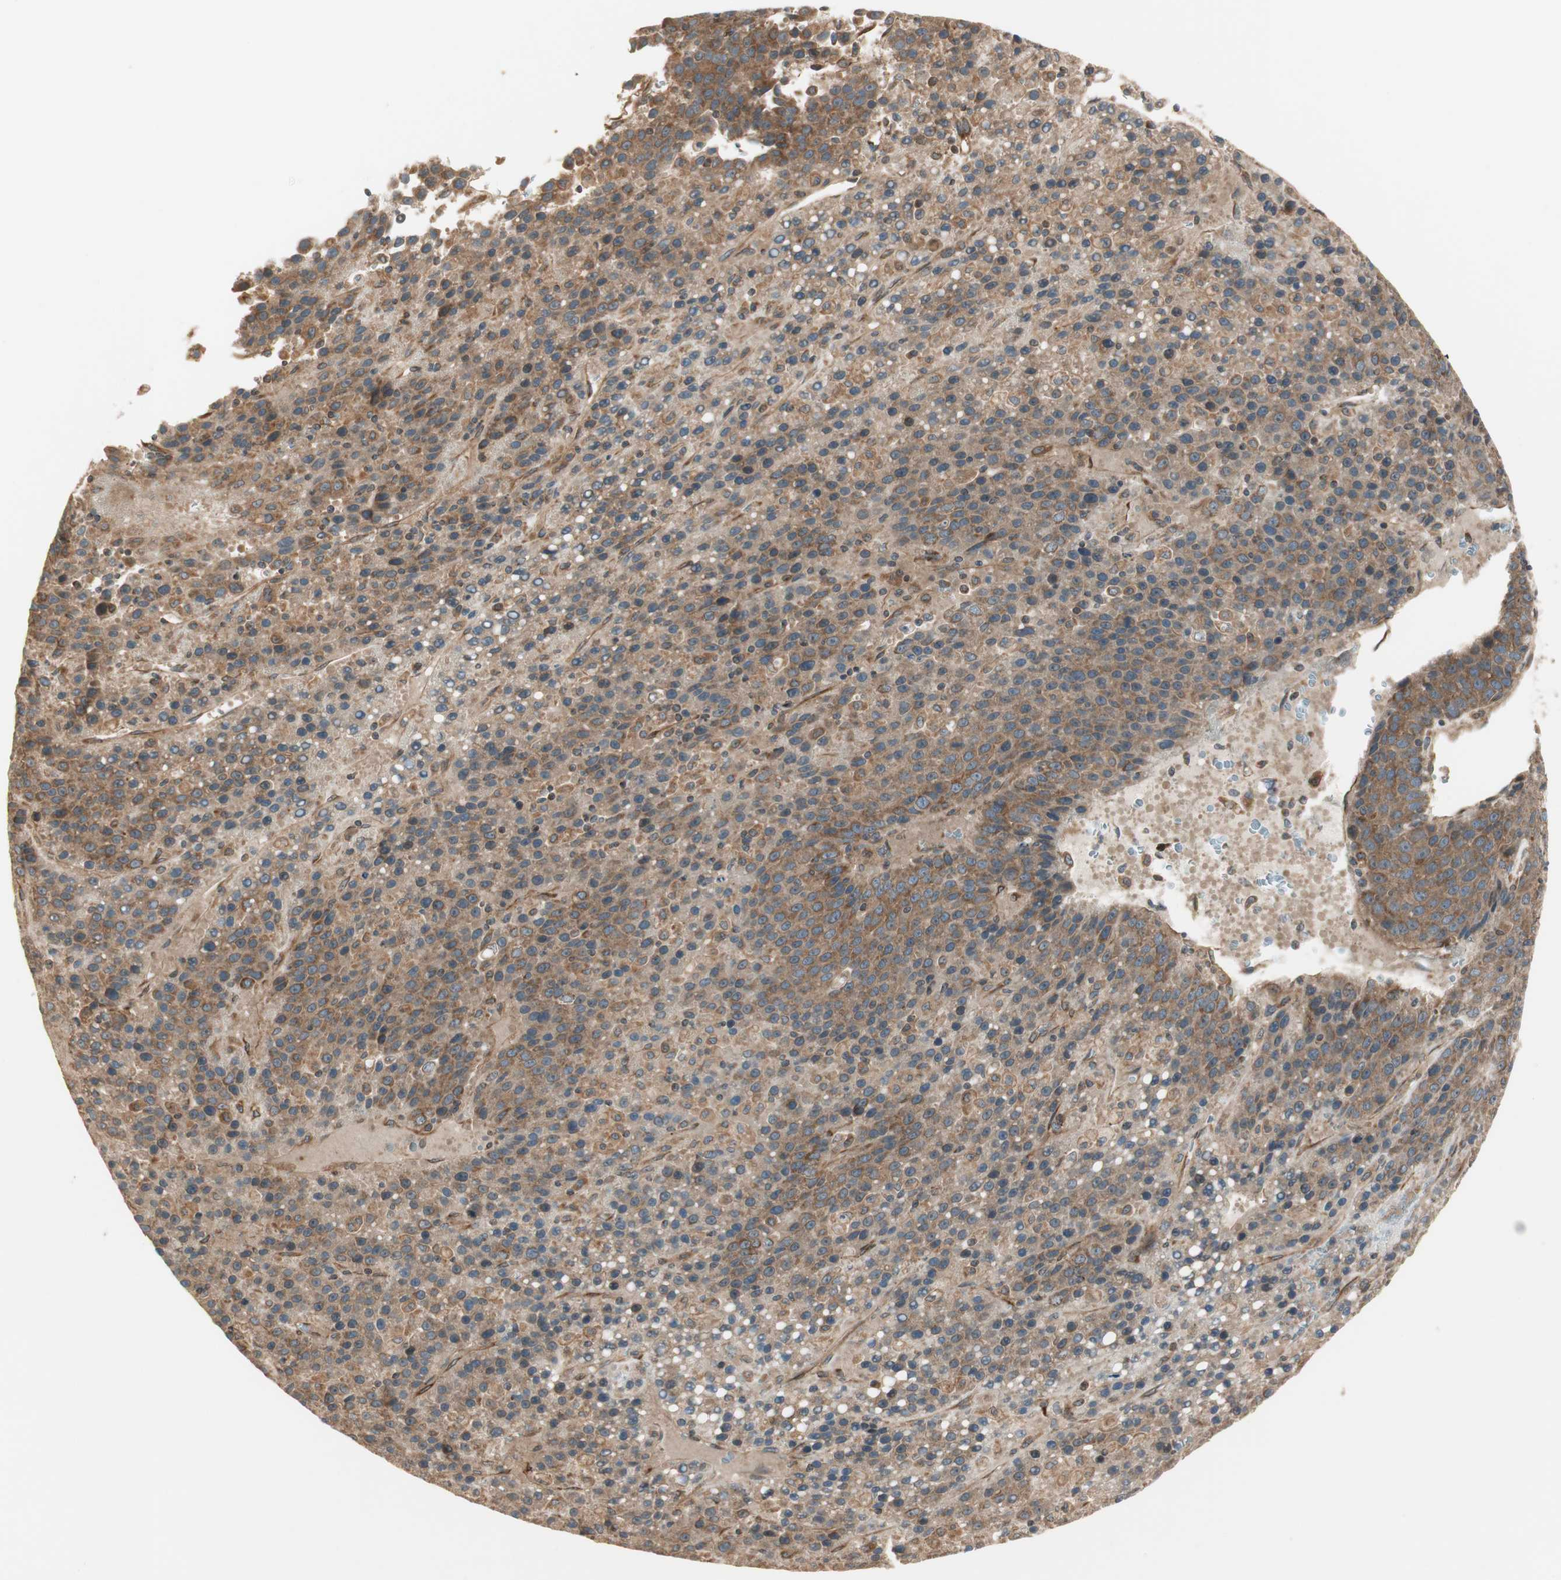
{"staining": {"intensity": "moderate", "quantity": ">75%", "location": "cytoplasmic/membranous"}, "tissue": "liver cancer", "cell_type": "Tumor cells", "image_type": "cancer", "snomed": [{"axis": "morphology", "description": "Carcinoma, Hepatocellular, NOS"}, {"axis": "topography", "description": "Liver"}], "caption": "Human liver cancer (hepatocellular carcinoma) stained with a brown dye exhibits moderate cytoplasmic/membranous positive staining in about >75% of tumor cells.", "gene": "CTTNBP2NL", "patient": {"sex": "female", "age": 53}}